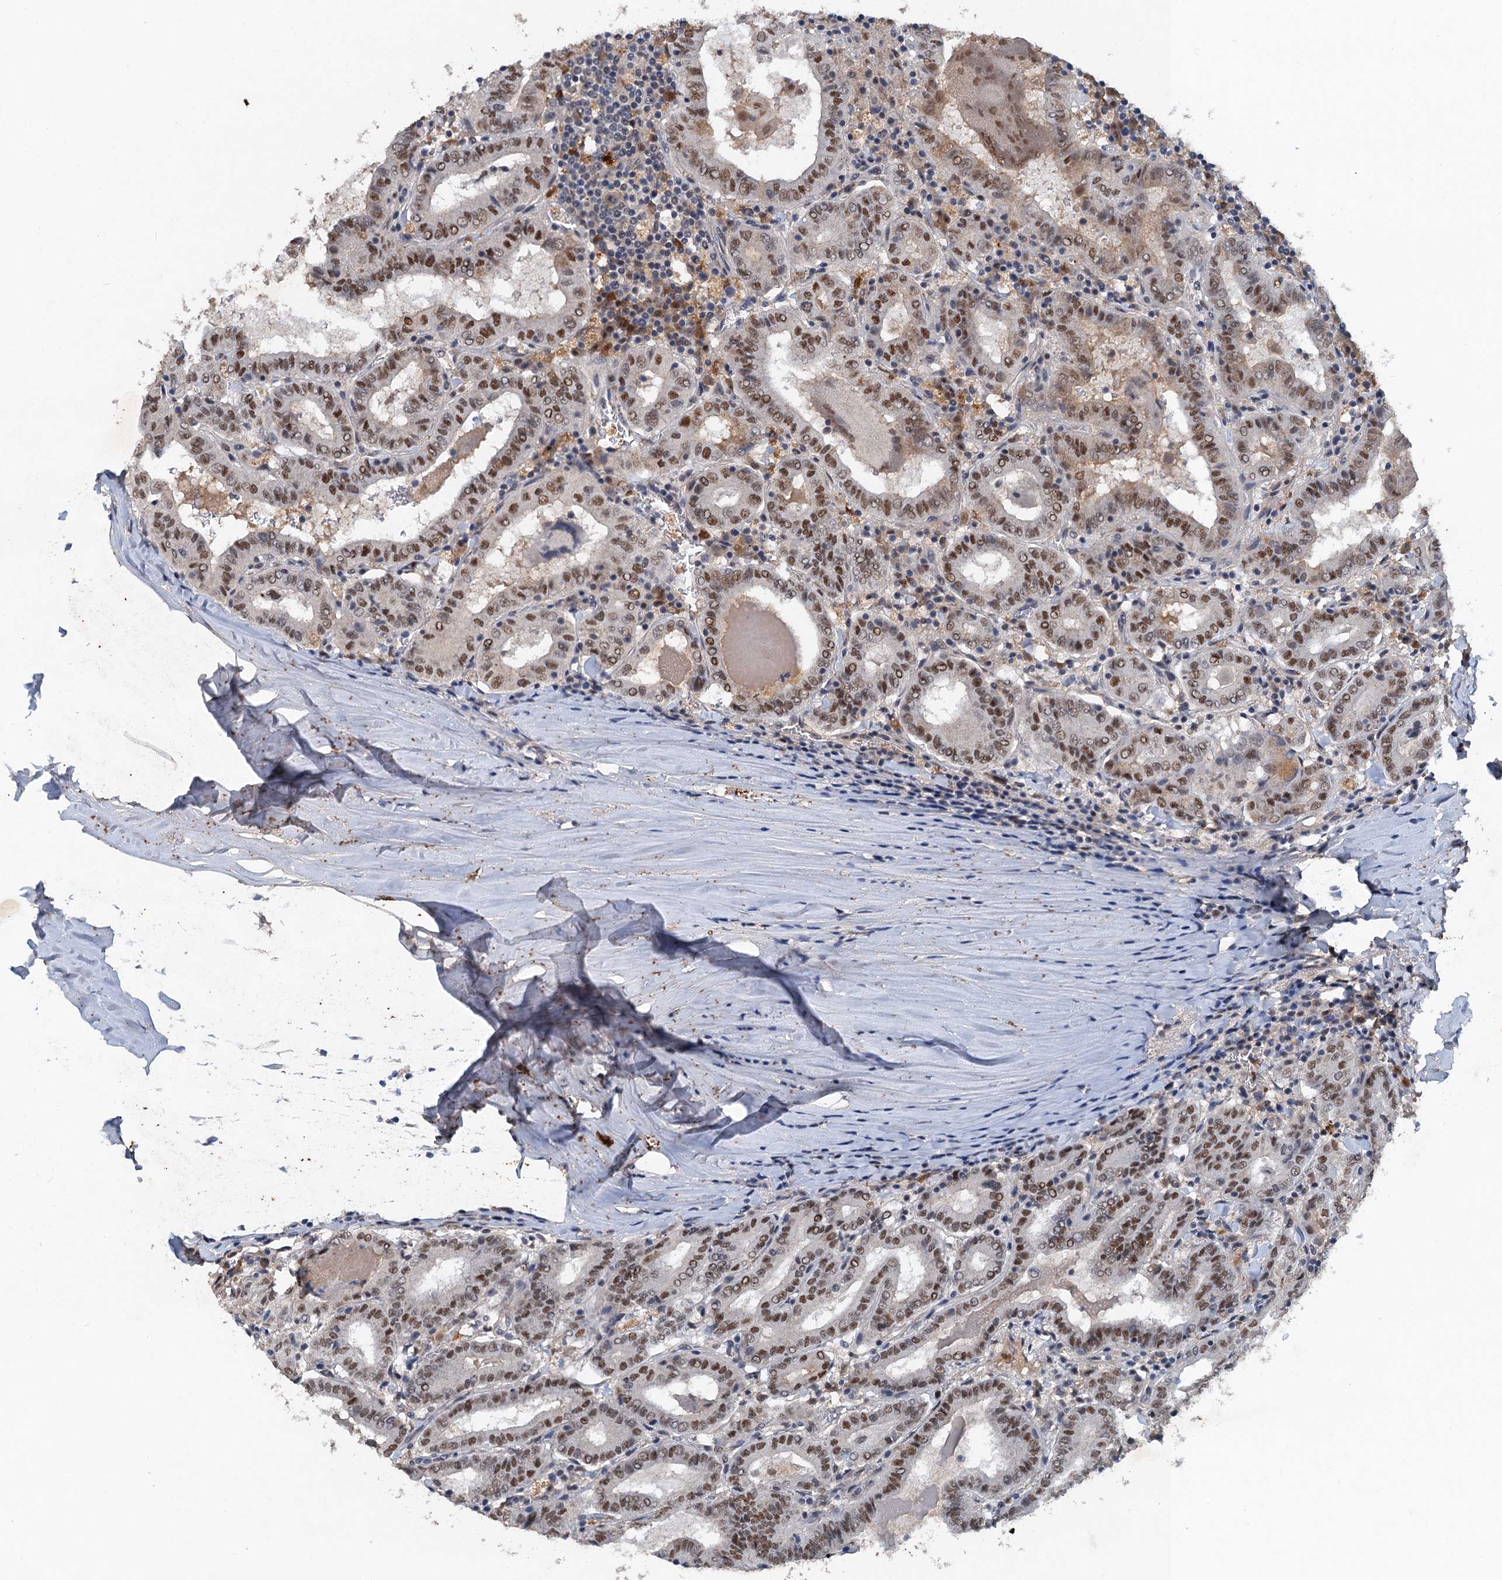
{"staining": {"intensity": "moderate", "quantity": ">75%", "location": "nuclear"}, "tissue": "thyroid cancer", "cell_type": "Tumor cells", "image_type": "cancer", "snomed": [{"axis": "morphology", "description": "Papillary adenocarcinoma, NOS"}, {"axis": "topography", "description": "Thyroid gland"}], "caption": "This is a photomicrograph of immunohistochemistry staining of thyroid cancer (papillary adenocarcinoma), which shows moderate staining in the nuclear of tumor cells.", "gene": "CSTF3", "patient": {"sex": "female", "age": 72}}